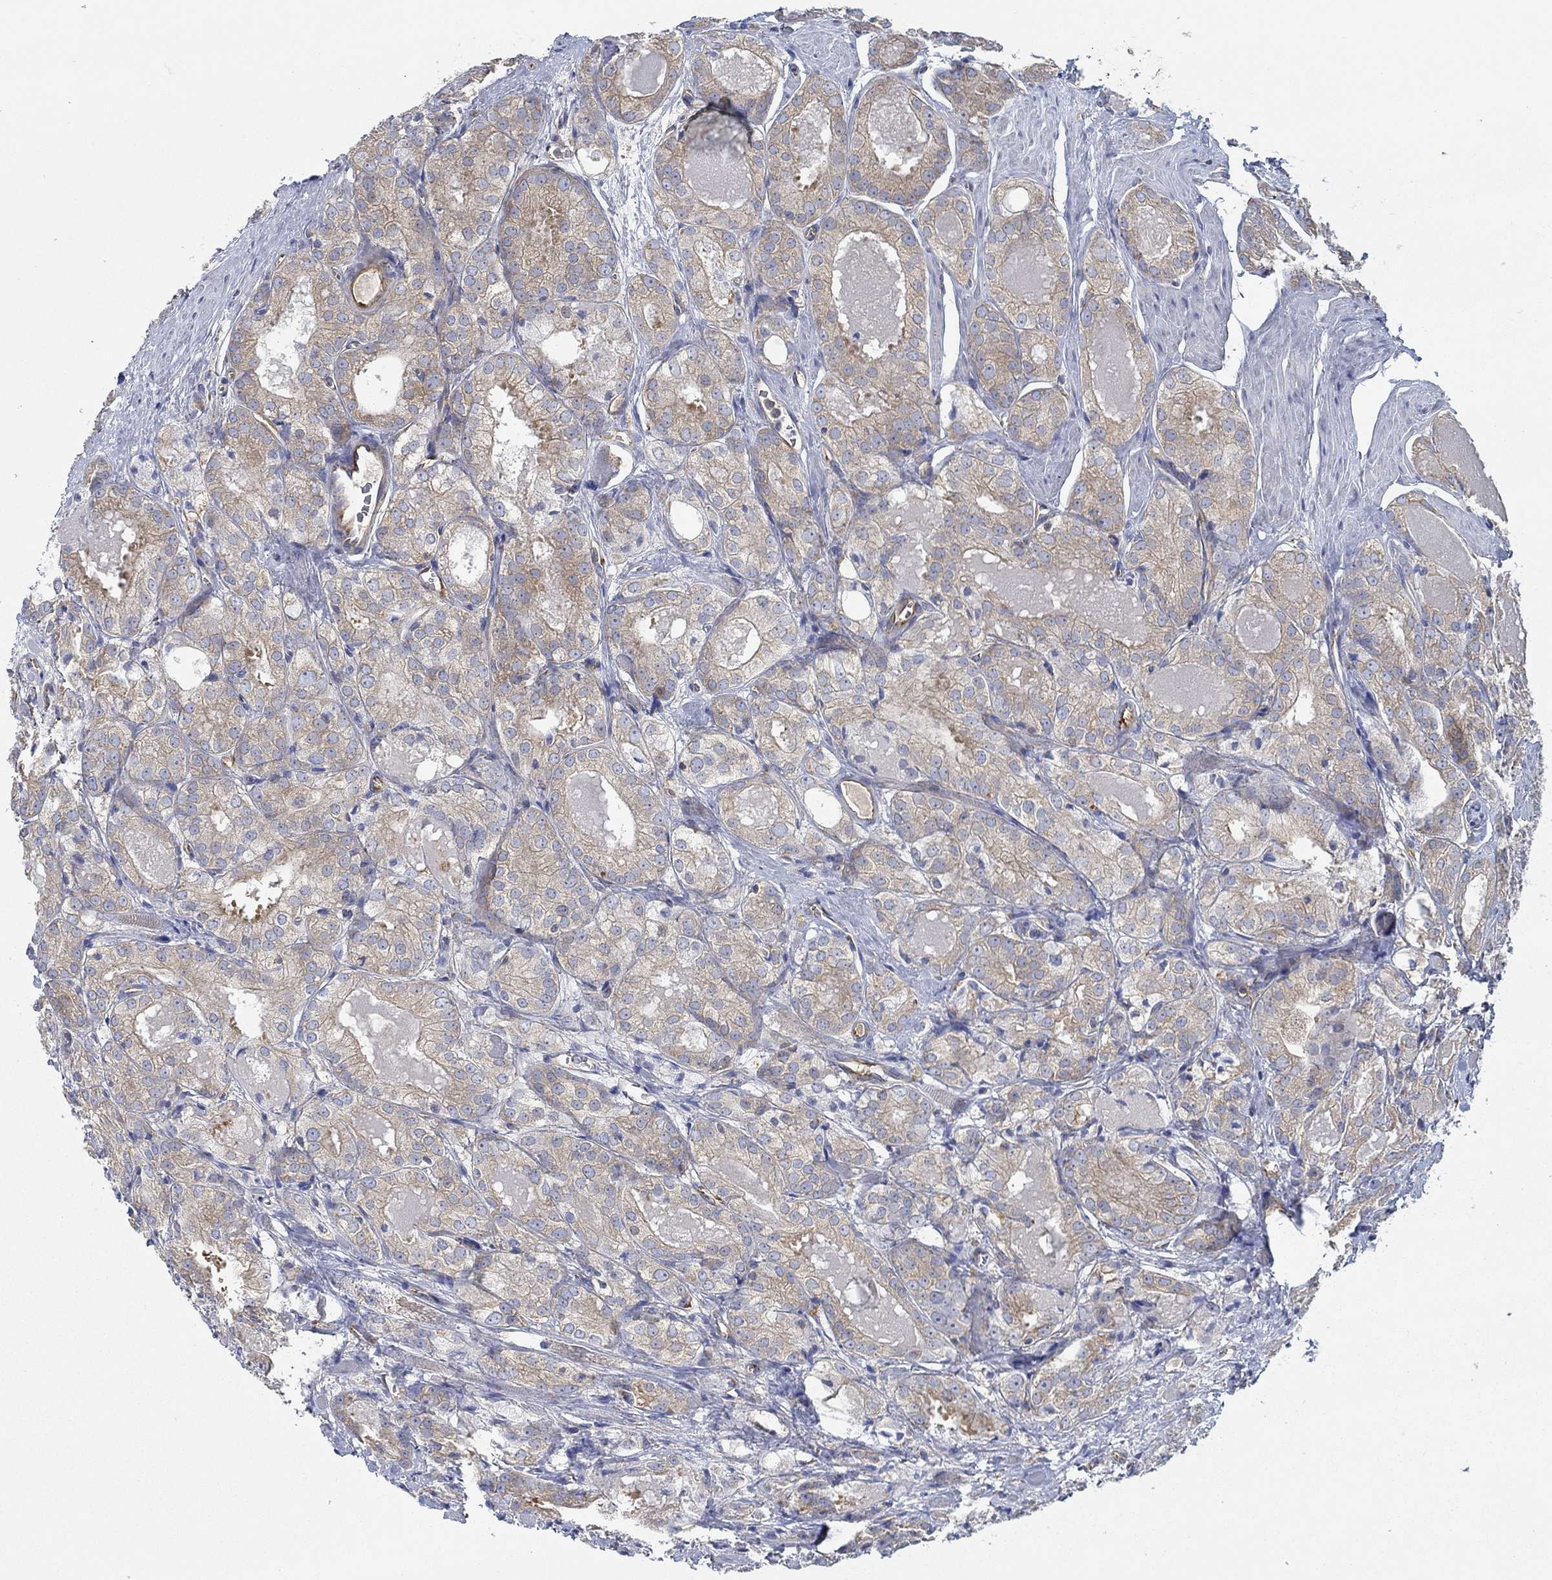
{"staining": {"intensity": "moderate", "quantity": "25%-75%", "location": "cytoplasmic/membranous"}, "tissue": "prostate cancer", "cell_type": "Tumor cells", "image_type": "cancer", "snomed": [{"axis": "morphology", "description": "Adenocarcinoma, NOS"}, {"axis": "morphology", "description": "Adenocarcinoma, High grade"}, {"axis": "topography", "description": "Prostate"}], "caption": "Immunohistochemical staining of adenocarcinoma (prostate) demonstrates medium levels of moderate cytoplasmic/membranous protein staining in about 25%-75% of tumor cells. (Brightfield microscopy of DAB IHC at high magnification).", "gene": "SPAG9", "patient": {"sex": "male", "age": 70}}